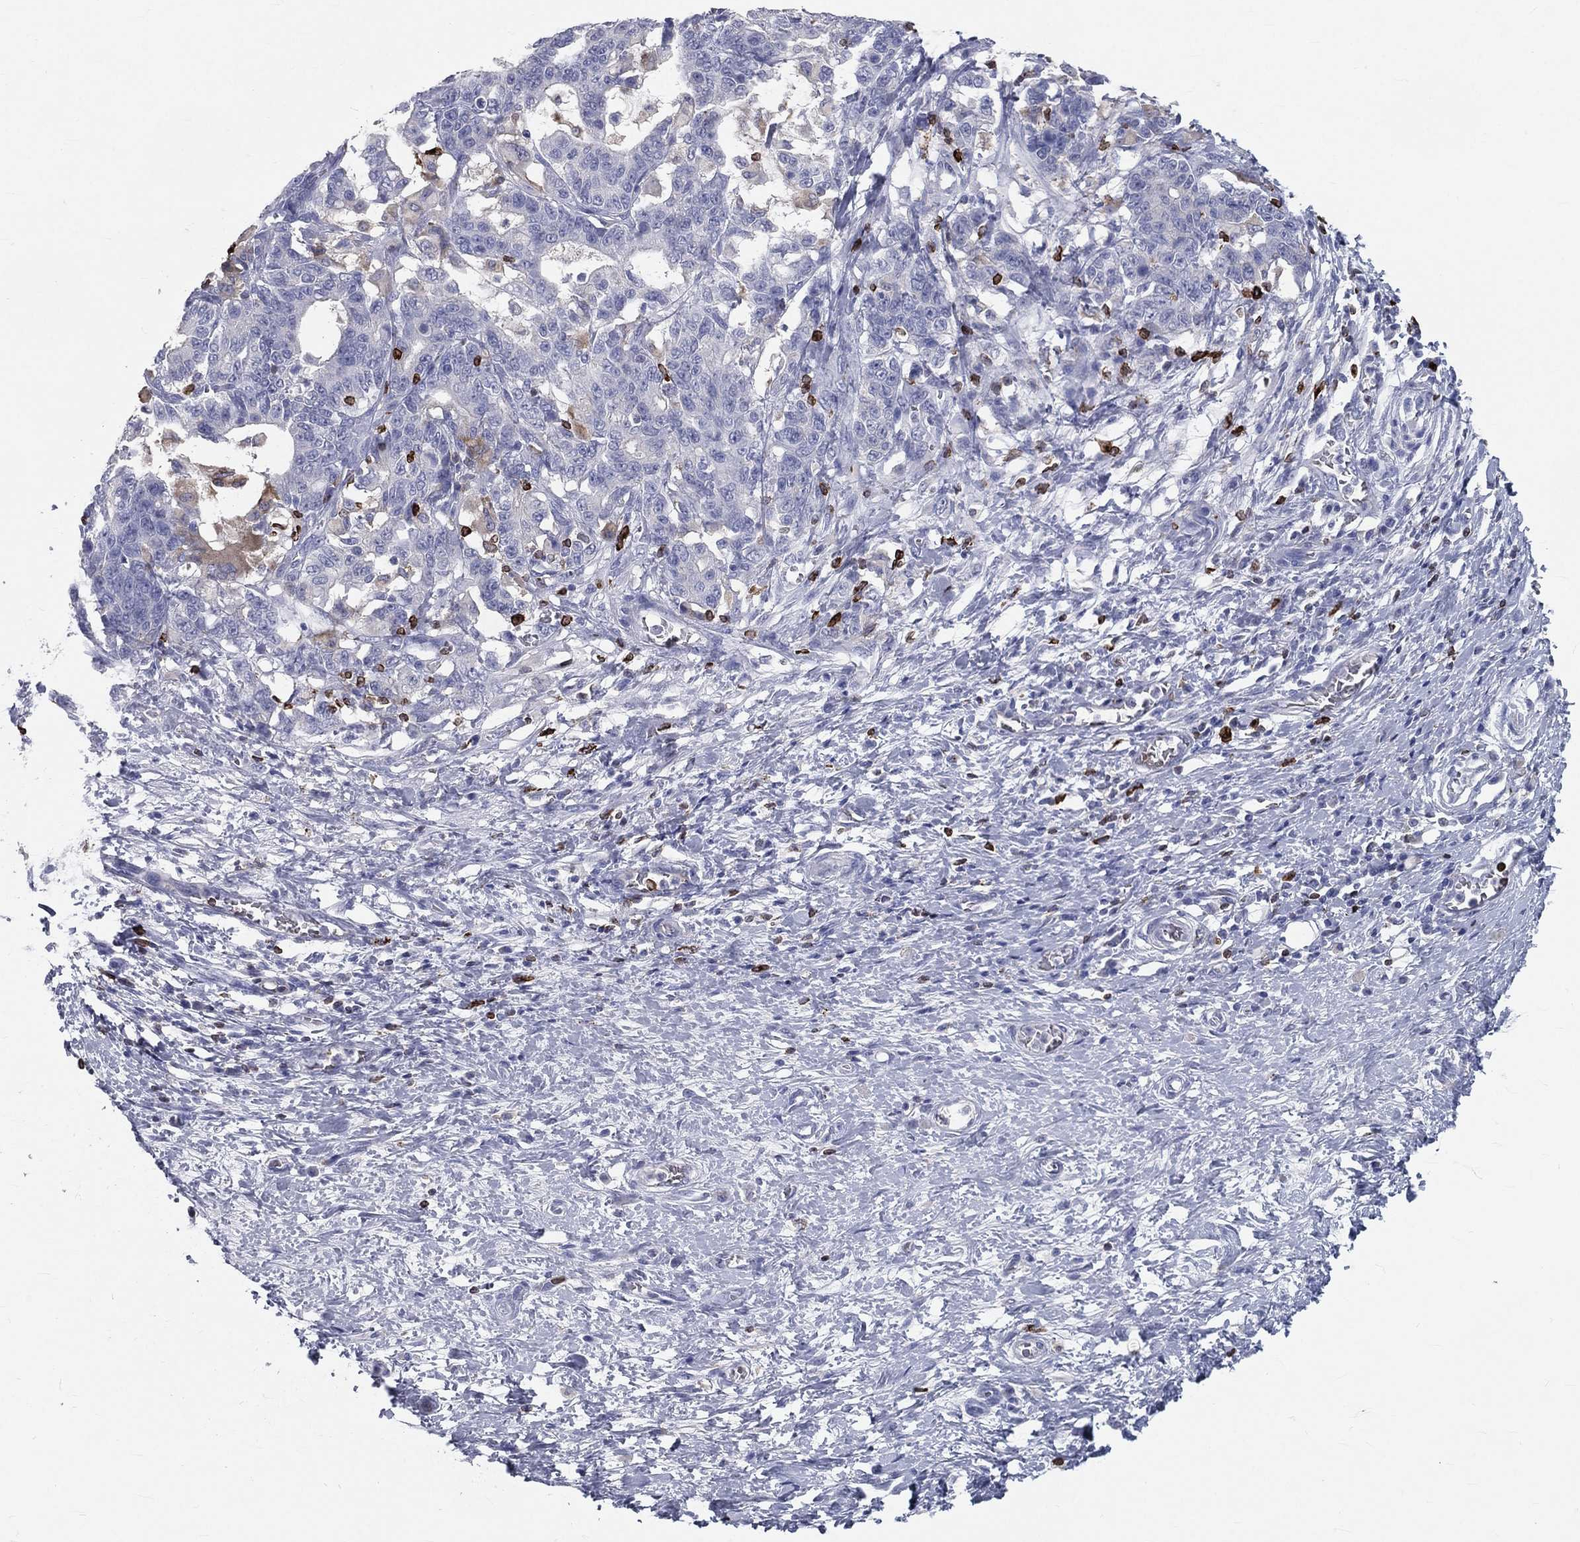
{"staining": {"intensity": "negative", "quantity": "none", "location": "none"}, "tissue": "stomach cancer", "cell_type": "Tumor cells", "image_type": "cancer", "snomed": [{"axis": "morphology", "description": "Normal tissue, NOS"}, {"axis": "morphology", "description": "Adenocarcinoma, NOS"}, {"axis": "topography", "description": "Stomach"}], "caption": "Tumor cells are negative for brown protein staining in stomach cancer (adenocarcinoma).", "gene": "CTSW", "patient": {"sex": "female", "age": 64}}